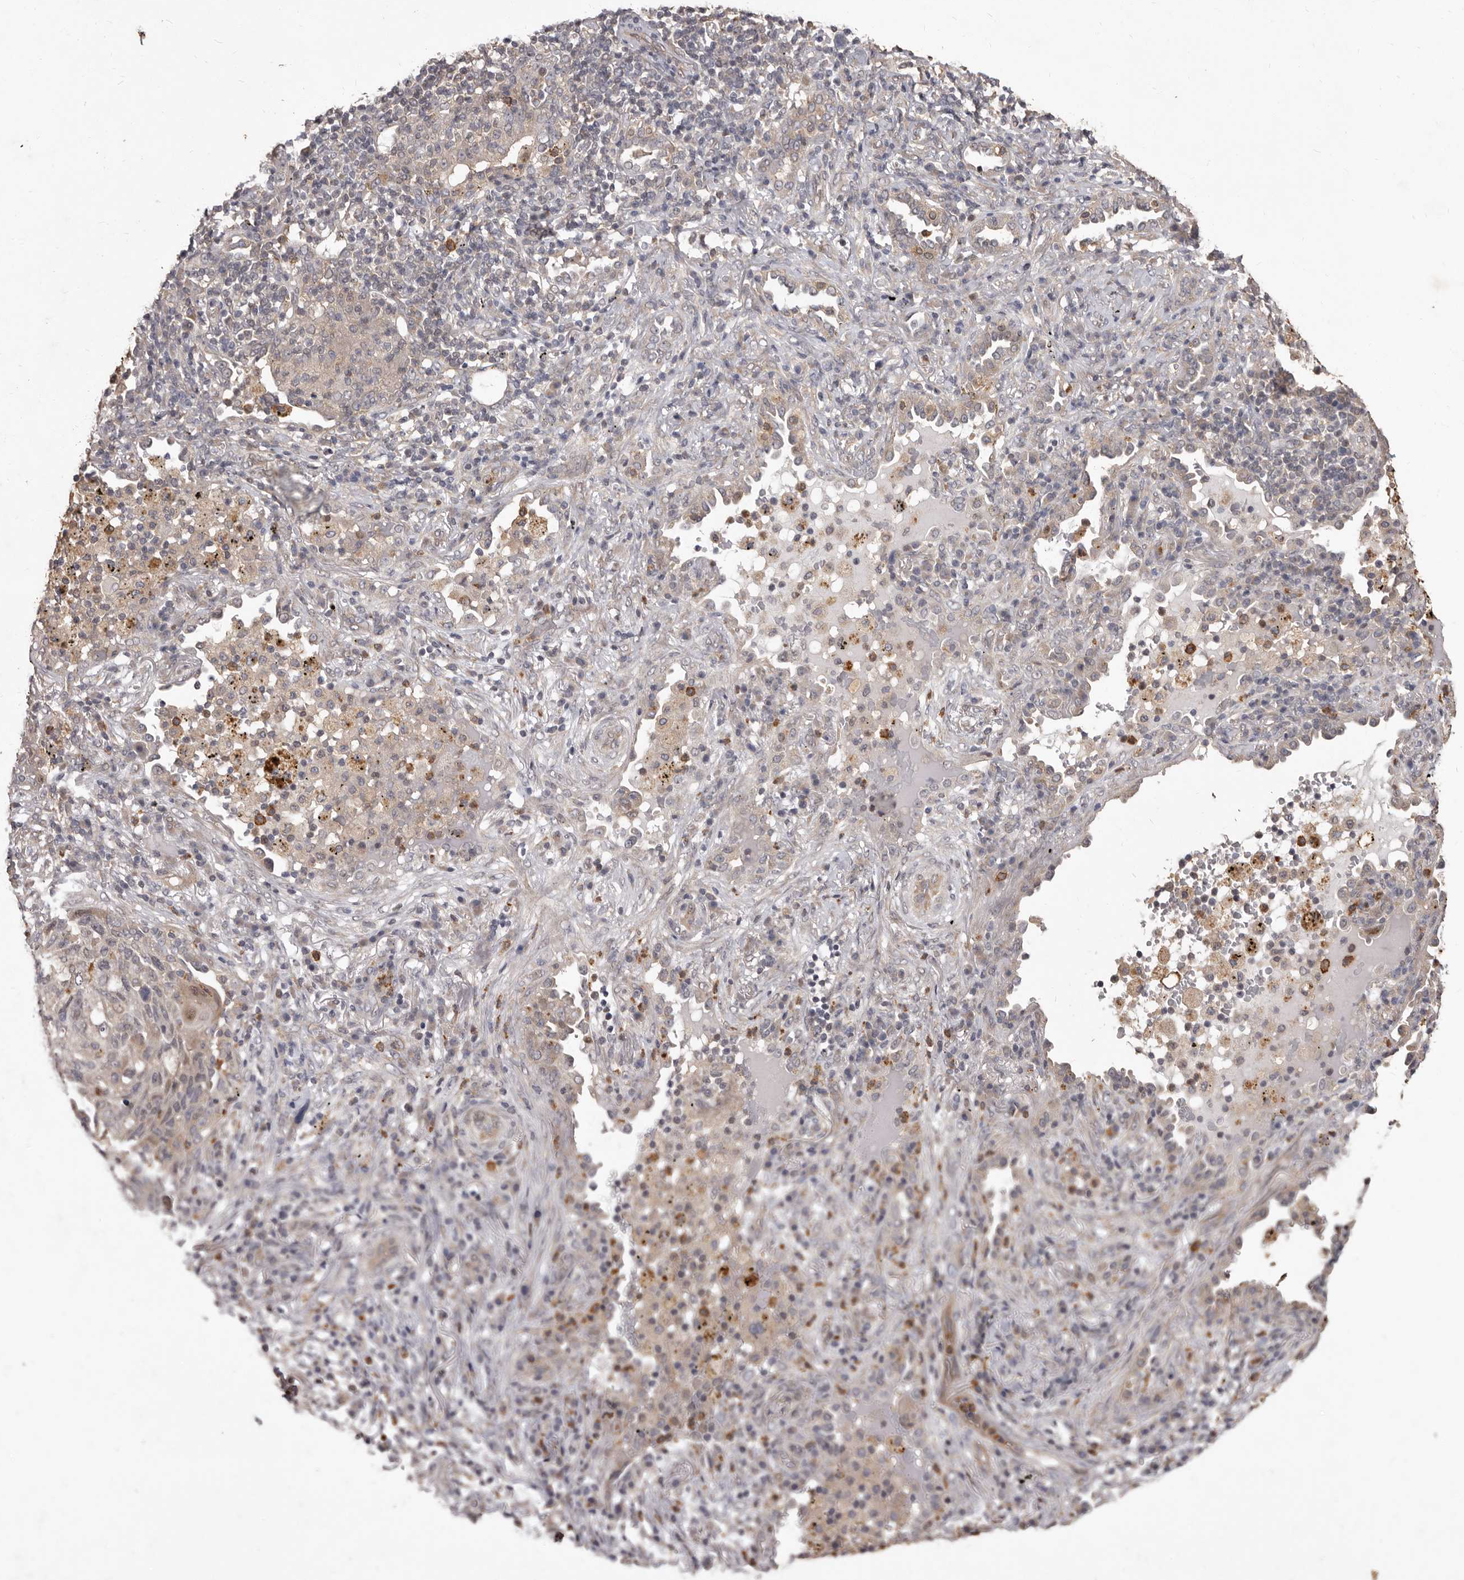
{"staining": {"intensity": "weak", "quantity": "<25%", "location": "cytoplasmic/membranous"}, "tissue": "lung cancer", "cell_type": "Tumor cells", "image_type": "cancer", "snomed": [{"axis": "morphology", "description": "Squamous cell carcinoma, NOS"}, {"axis": "topography", "description": "Lung"}], "caption": "The image reveals no significant staining in tumor cells of lung squamous cell carcinoma. (DAB (3,3'-diaminobenzidine) IHC, high magnification).", "gene": "ACLY", "patient": {"sex": "female", "age": 63}}